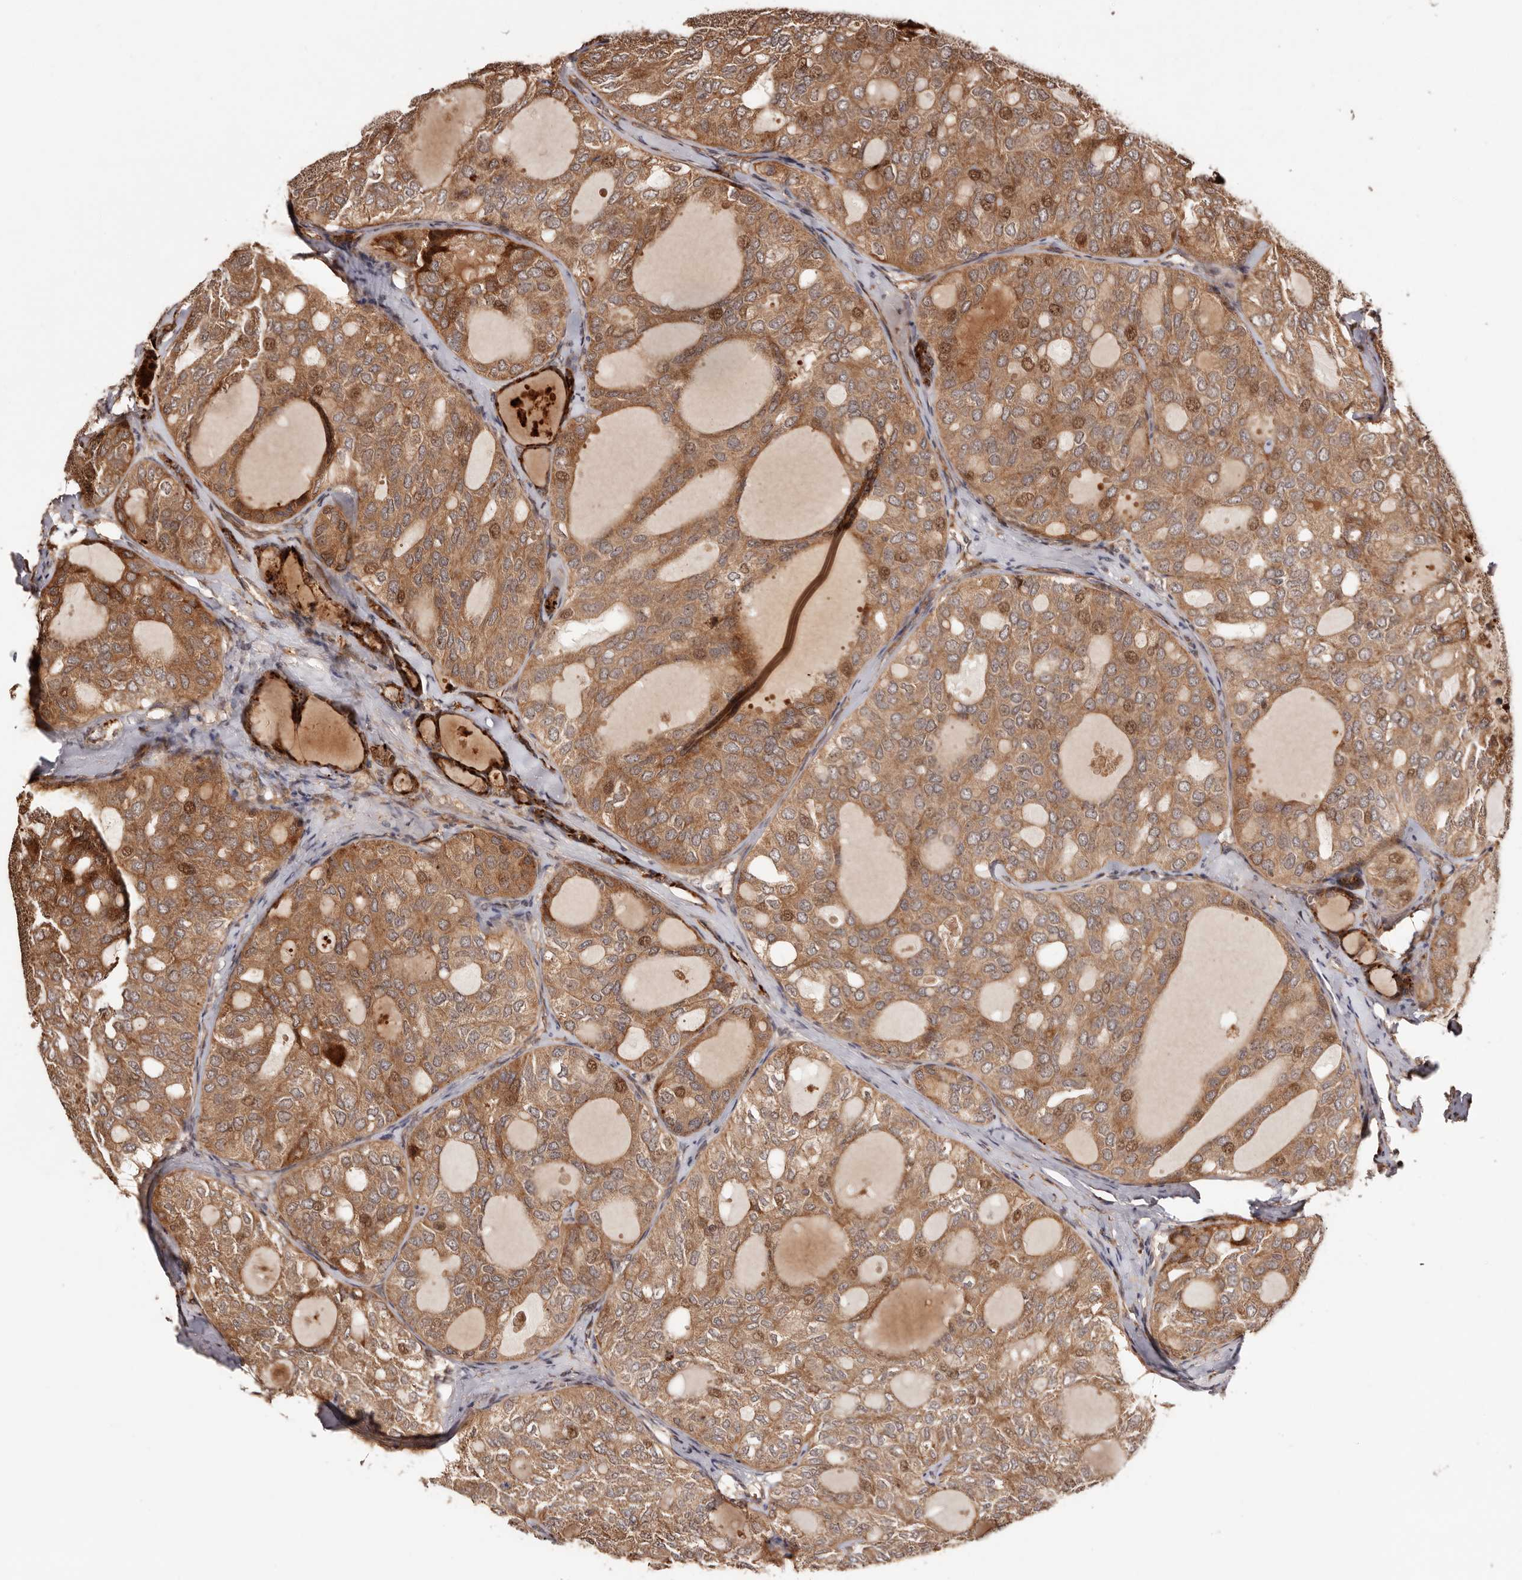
{"staining": {"intensity": "moderate", "quantity": ">75%", "location": "cytoplasmic/membranous,nuclear"}, "tissue": "thyroid cancer", "cell_type": "Tumor cells", "image_type": "cancer", "snomed": [{"axis": "morphology", "description": "Follicular adenoma carcinoma, NOS"}, {"axis": "topography", "description": "Thyroid gland"}], "caption": "Follicular adenoma carcinoma (thyroid) stained for a protein exhibits moderate cytoplasmic/membranous and nuclear positivity in tumor cells.", "gene": "PTPN22", "patient": {"sex": "male", "age": 75}}